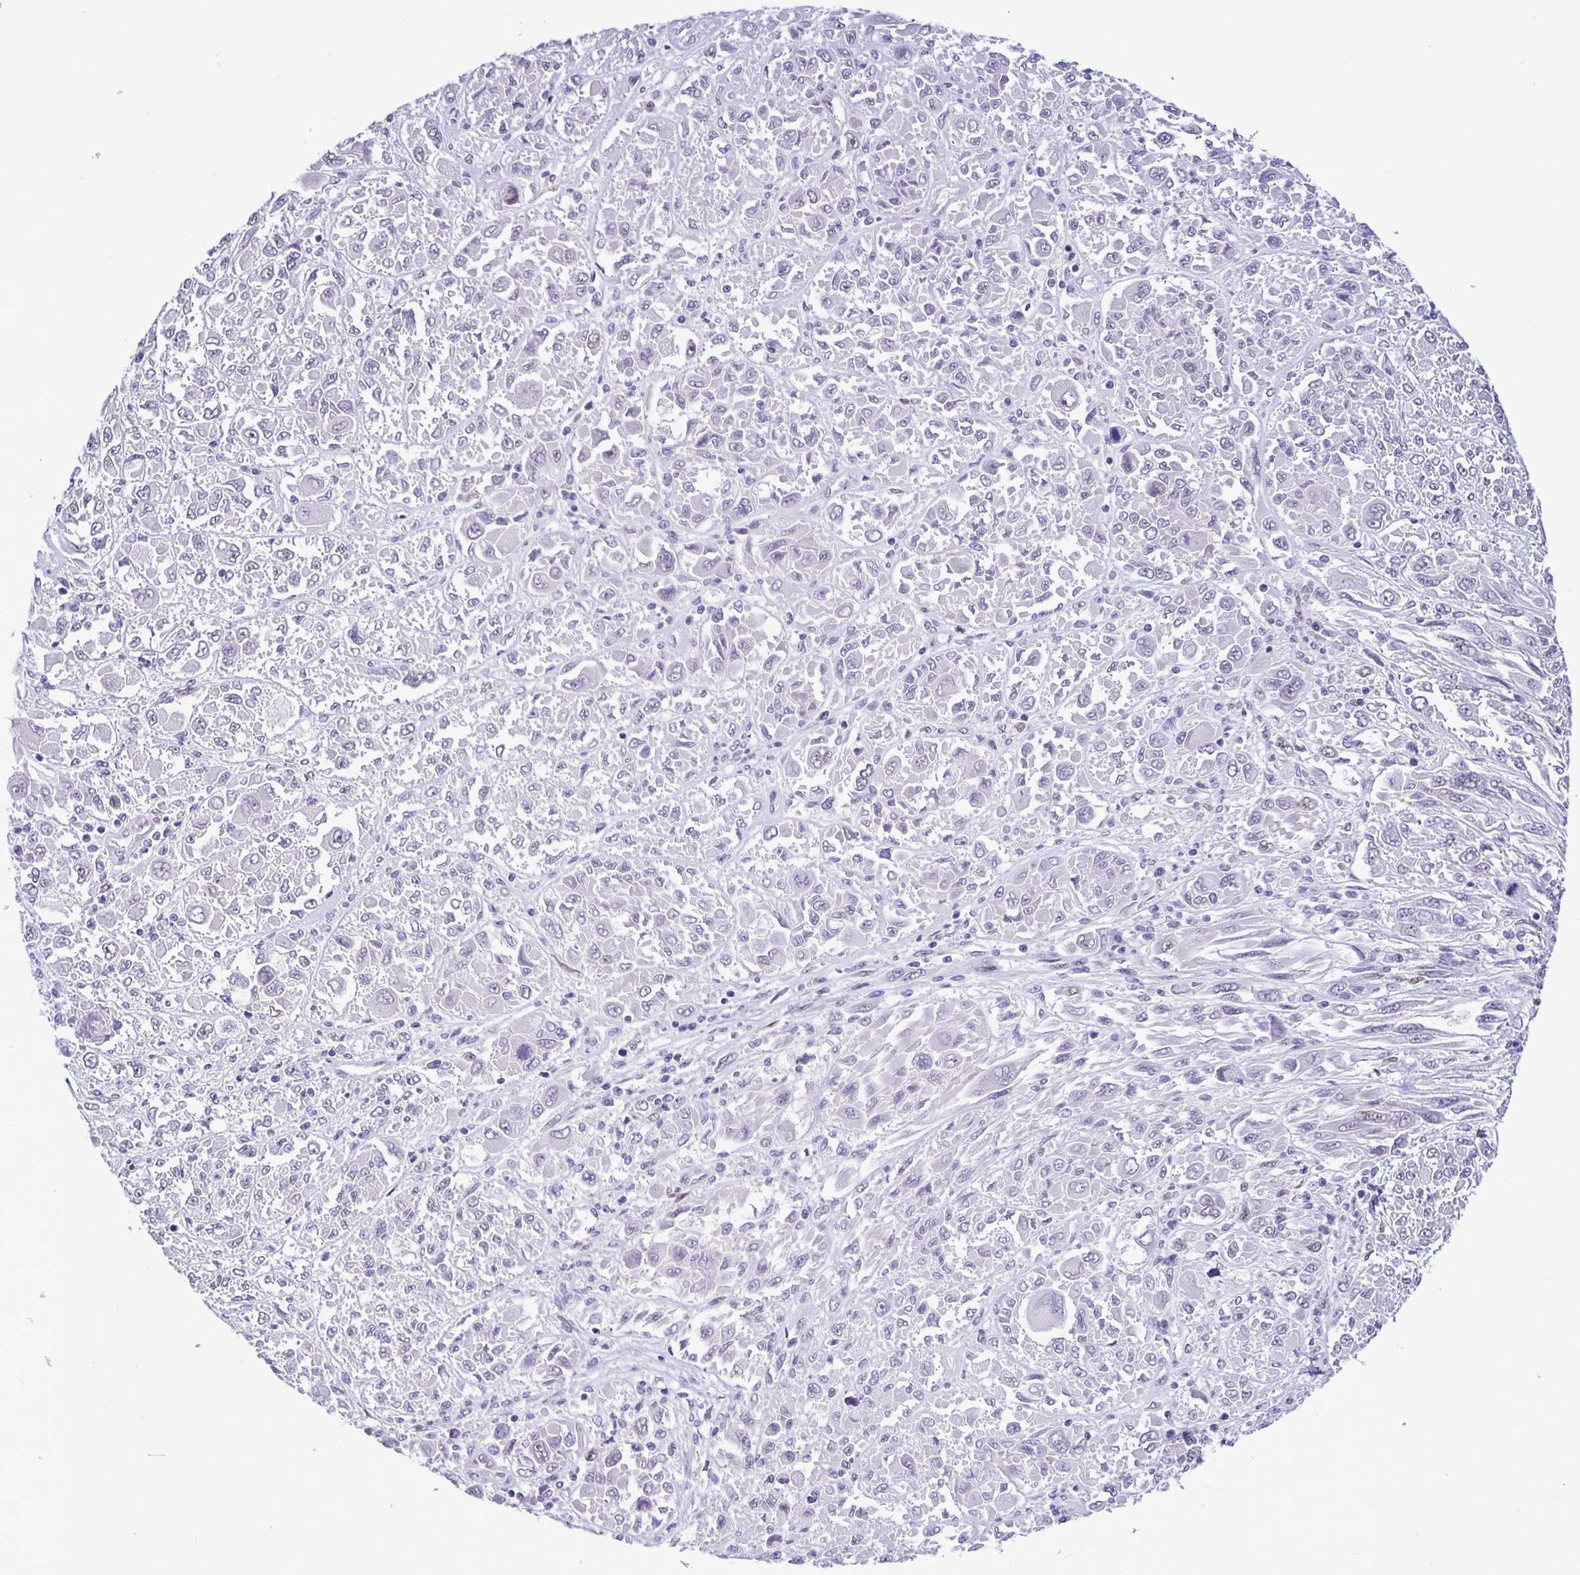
{"staining": {"intensity": "negative", "quantity": "none", "location": "none"}, "tissue": "melanoma", "cell_type": "Tumor cells", "image_type": "cancer", "snomed": [{"axis": "morphology", "description": "Malignant melanoma, NOS"}, {"axis": "topography", "description": "Skin"}], "caption": "IHC photomicrograph of melanoma stained for a protein (brown), which demonstrates no staining in tumor cells.", "gene": "FOSL2", "patient": {"sex": "female", "age": 91}}